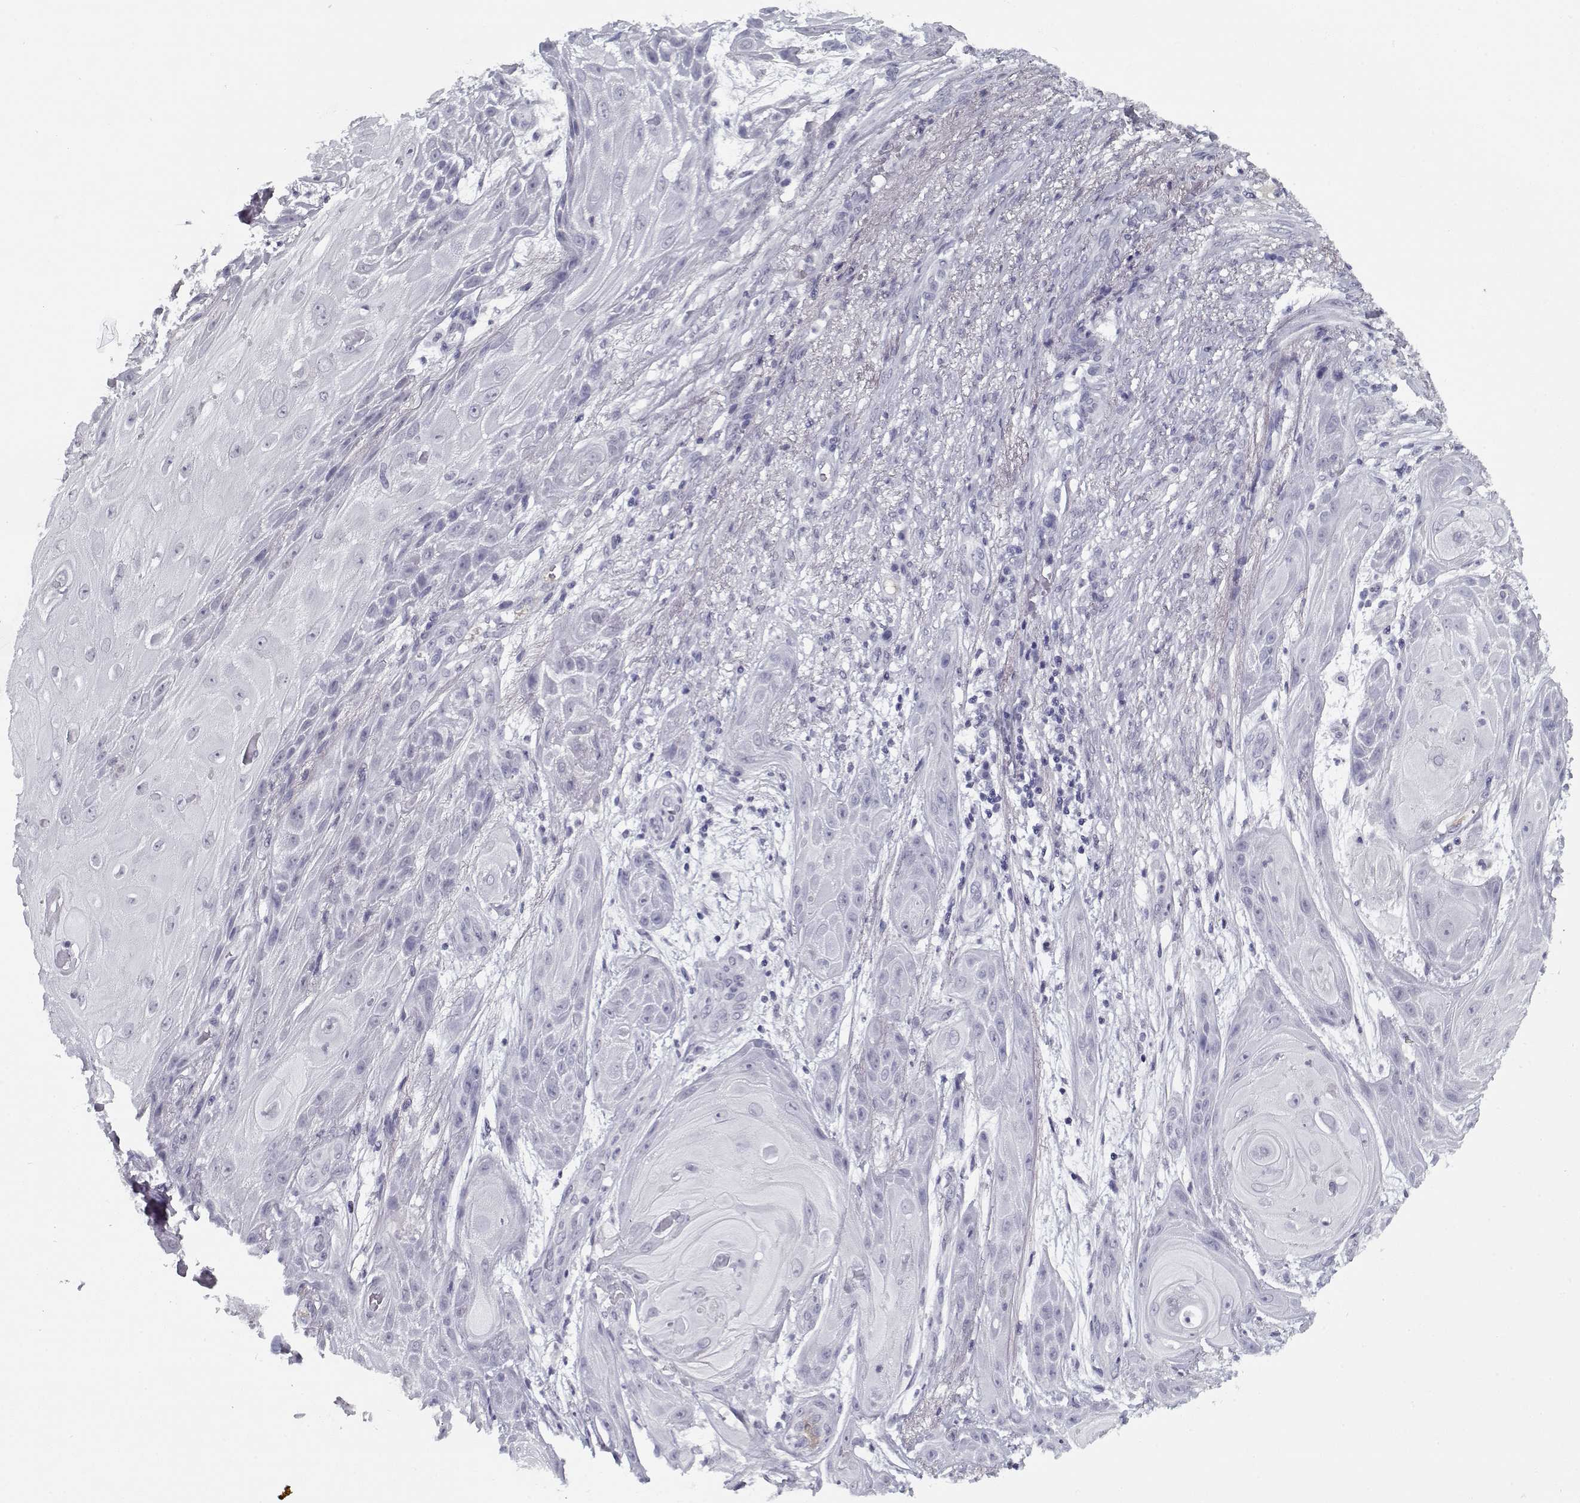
{"staining": {"intensity": "negative", "quantity": "none", "location": "none"}, "tissue": "skin cancer", "cell_type": "Tumor cells", "image_type": "cancer", "snomed": [{"axis": "morphology", "description": "Squamous cell carcinoma, NOS"}, {"axis": "topography", "description": "Skin"}], "caption": "This is a photomicrograph of immunohistochemistry staining of skin cancer, which shows no staining in tumor cells. The staining was performed using DAB (3,3'-diaminobenzidine) to visualize the protein expression in brown, while the nuclei were stained in blue with hematoxylin (Magnification: 20x).", "gene": "SPACA9", "patient": {"sex": "male", "age": 62}}